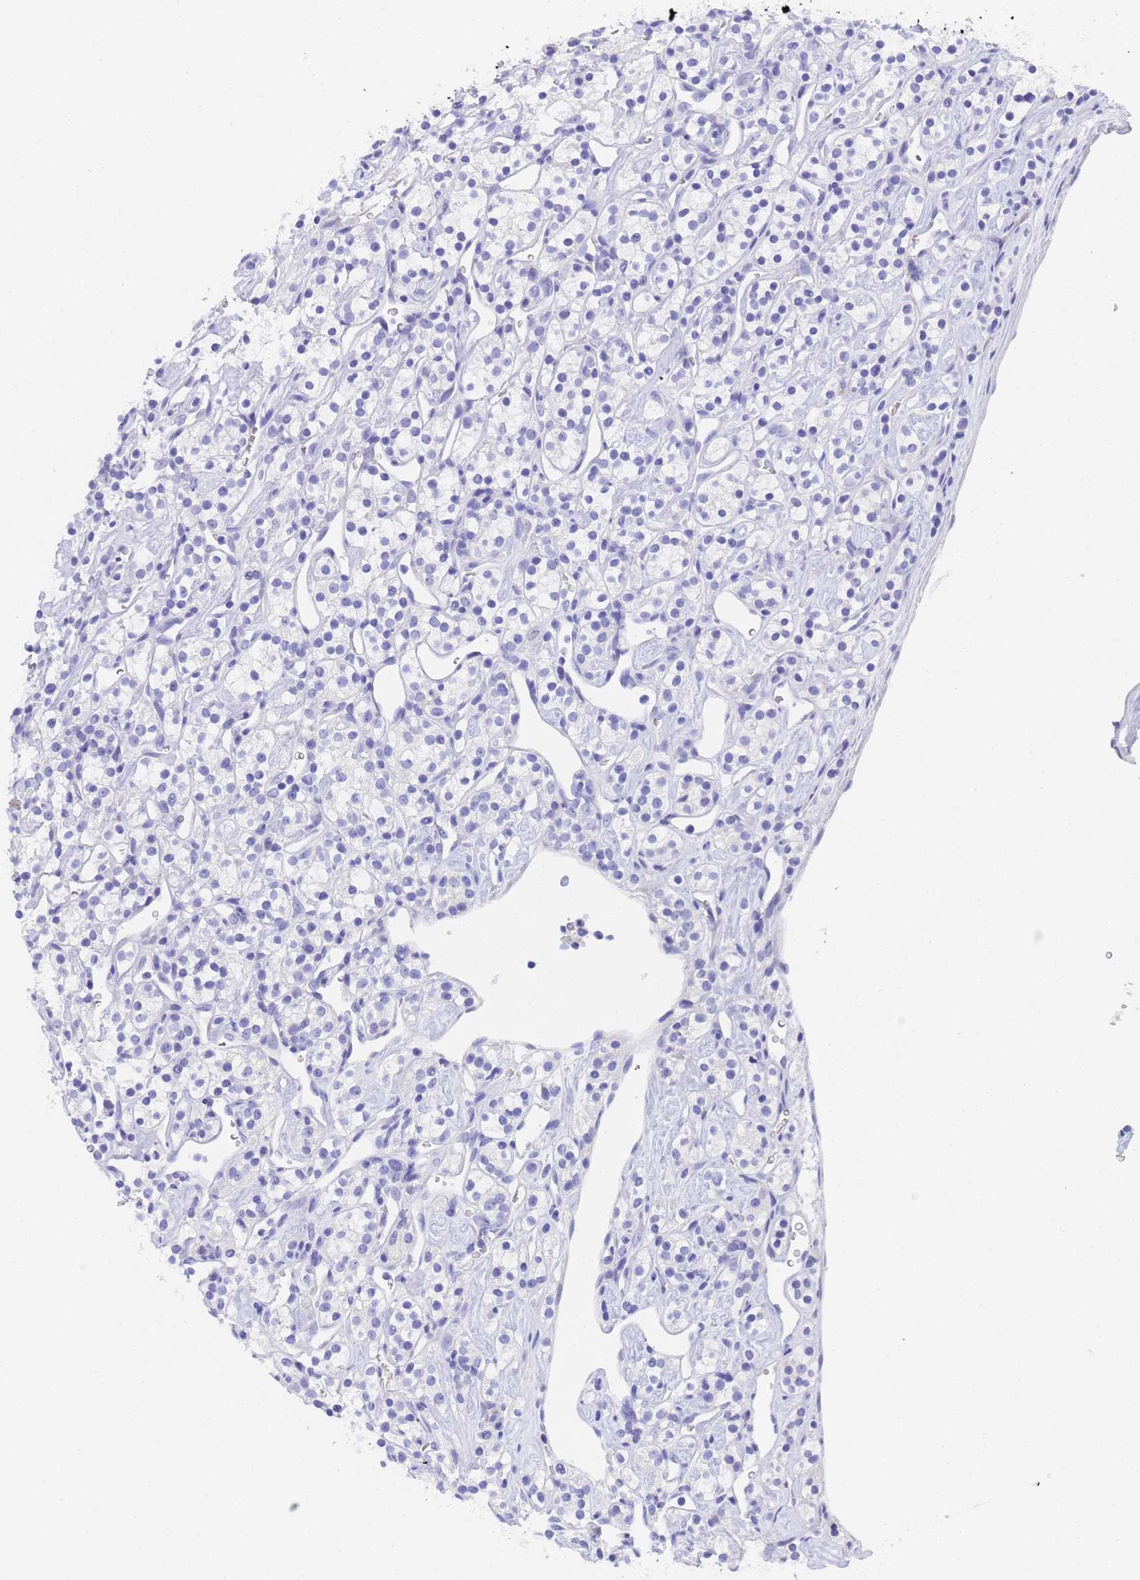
{"staining": {"intensity": "negative", "quantity": "none", "location": "none"}, "tissue": "renal cancer", "cell_type": "Tumor cells", "image_type": "cancer", "snomed": [{"axis": "morphology", "description": "Adenocarcinoma, NOS"}, {"axis": "topography", "description": "Kidney"}], "caption": "The IHC histopathology image has no significant expression in tumor cells of renal cancer tissue.", "gene": "STATH", "patient": {"sex": "male", "age": 77}}